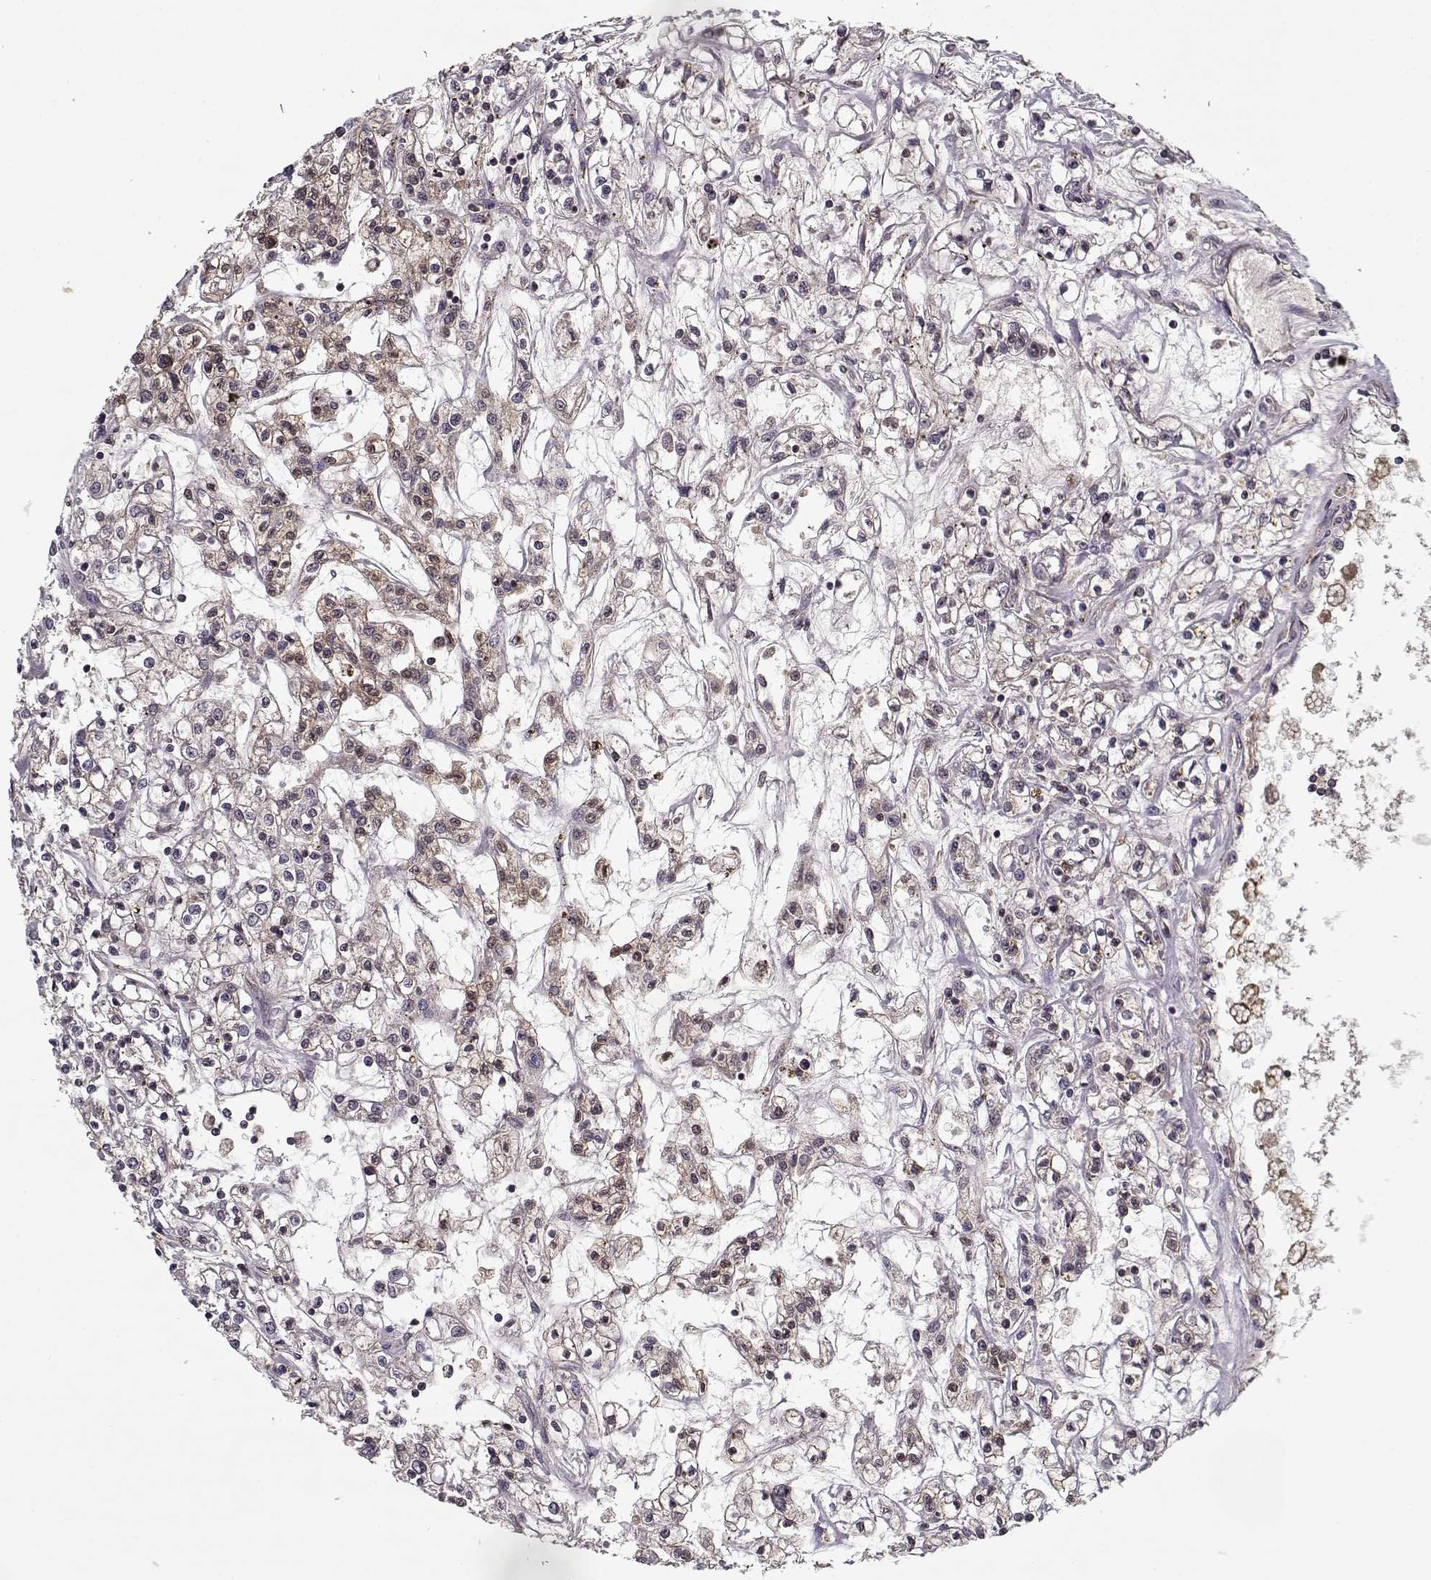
{"staining": {"intensity": "weak", "quantity": "<25%", "location": "cytoplasmic/membranous"}, "tissue": "renal cancer", "cell_type": "Tumor cells", "image_type": "cancer", "snomed": [{"axis": "morphology", "description": "Adenocarcinoma, NOS"}, {"axis": "topography", "description": "Kidney"}], "caption": "The immunohistochemistry image has no significant expression in tumor cells of renal cancer (adenocarcinoma) tissue.", "gene": "PPP1R12A", "patient": {"sex": "female", "age": 59}}